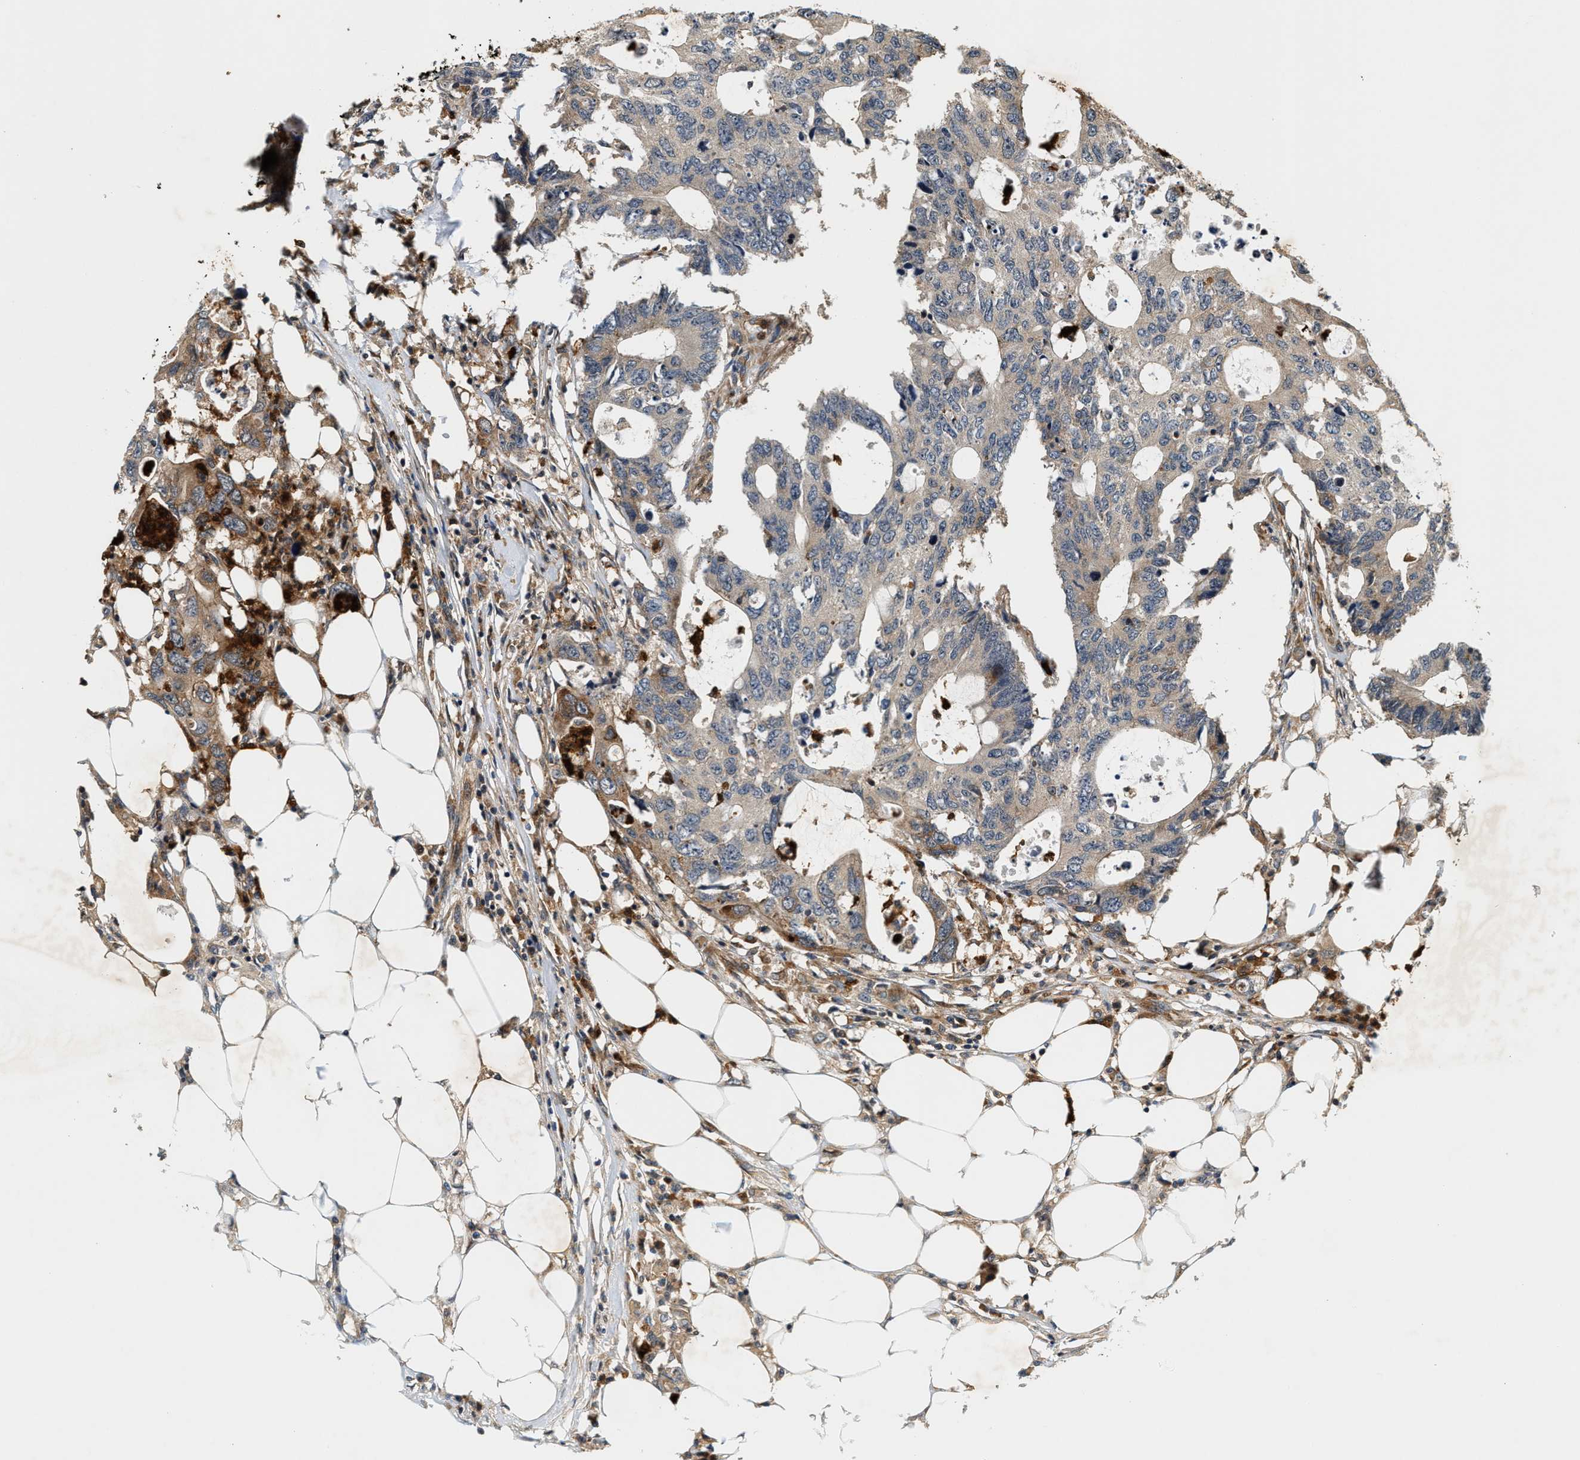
{"staining": {"intensity": "moderate", "quantity": "<25%", "location": "cytoplasmic/membranous"}, "tissue": "colorectal cancer", "cell_type": "Tumor cells", "image_type": "cancer", "snomed": [{"axis": "morphology", "description": "Adenocarcinoma, NOS"}, {"axis": "topography", "description": "Colon"}], "caption": "Colorectal cancer (adenocarcinoma) stained with a protein marker displays moderate staining in tumor cells.", "gene": "SAMD9", "patient": {"sex": "male", "age": 71}}